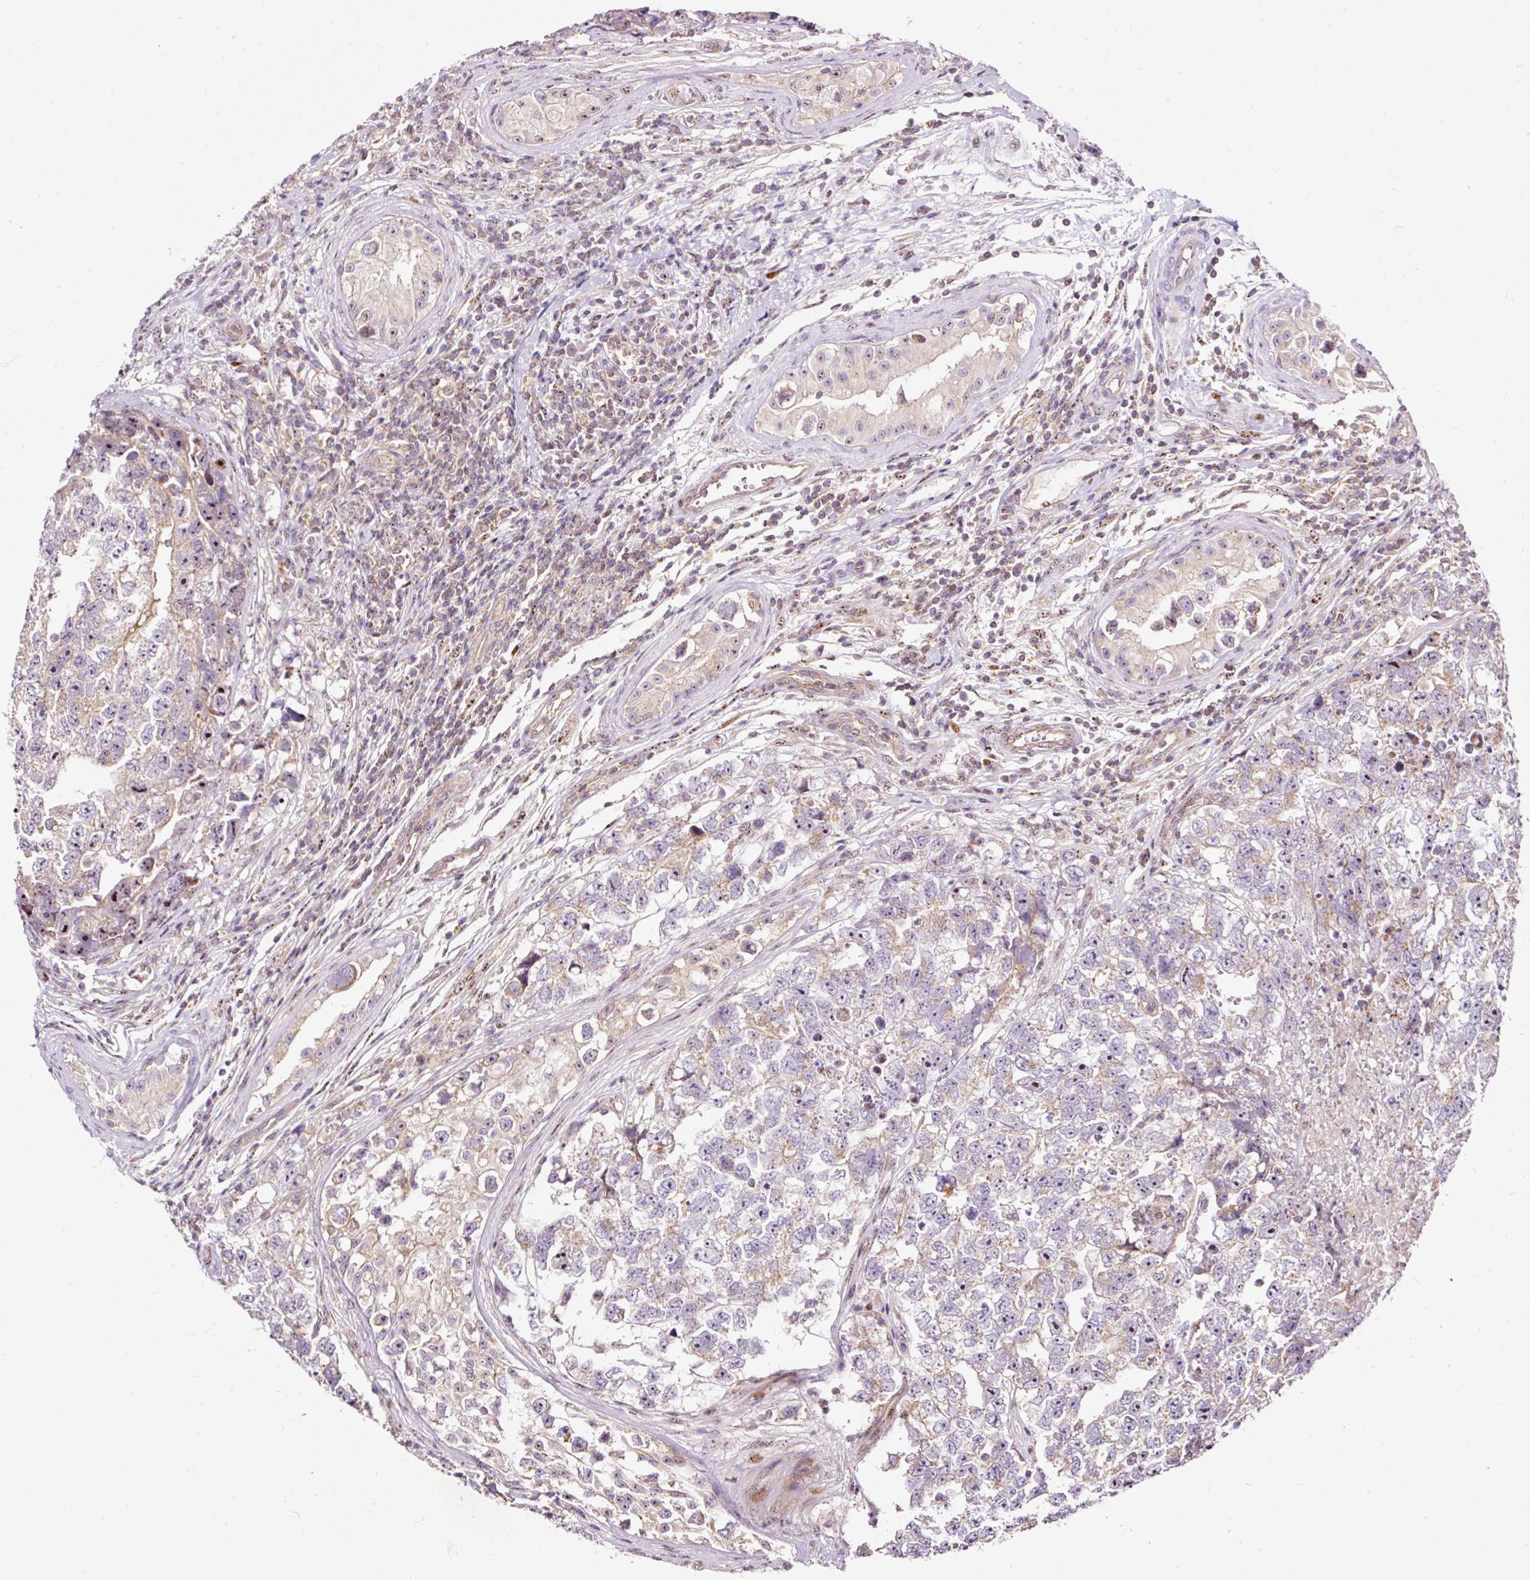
{"staining": {"intensity": "weak", "quantity": "<25%", "location": "cytoplasmic/membranous"}, "tissue": "testis cancer", "cell_type": "Tumor cells", "image_type": "cancer", "snomed": [{"axis": "morphology", "description": "Carcinoma, Embryonal, NOS"}, {"axis": "topography", "description": "Testis"}], "caption": "The histopathology image displays no significant positivity in tumor cells of testis embryonal carcinoma.", "gene": "BOLA3", "patient": {"sex": "male", "age": 22}}